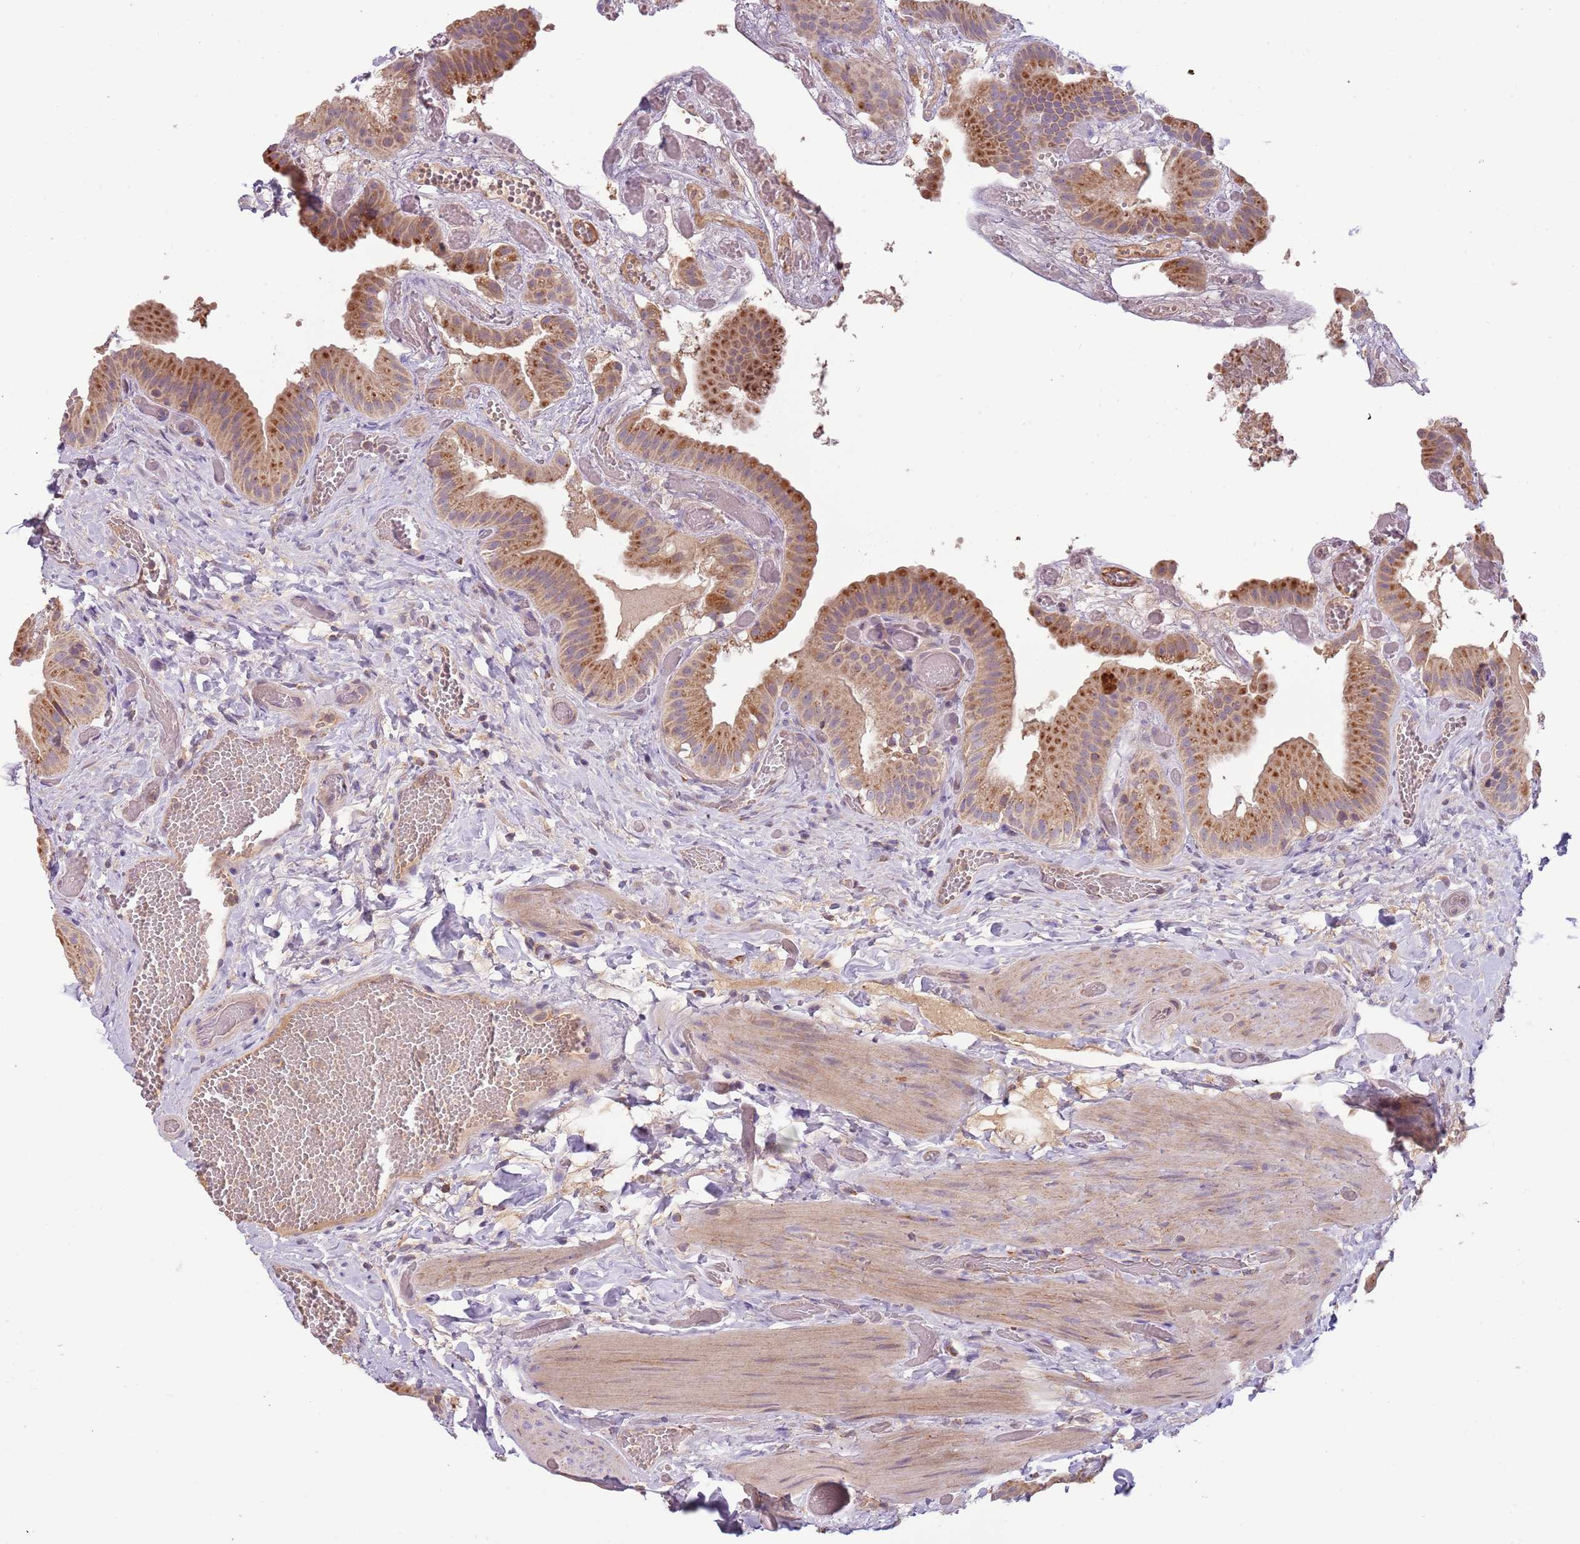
{"staining": {"intensity": "strong", "quantity": ">75%", "location": "cytoplasmic/membranous"}, "tissue": "gallbladder", "cell_type": "Glandular cells", "image_type": "normal", "snomed": [{"axis": "morphology", "description": "Normal tissue, NOS"}, {"axis": "topography", "description": "Gallbladder"}], "caption": "IHC staining of benign gallbladder, which demonstrates high levels of strong cytoplasmic/membranous positivity in approximately >75% of glandular cells indicating strong cytoplasmic/membranous protein positivity. The staining was performed using DAB (brown) for protein detection and nuclei were counterstained in hematoxylin (blue).", "gene": "FECH", "patient": {"sex": "female", "age": 64}}